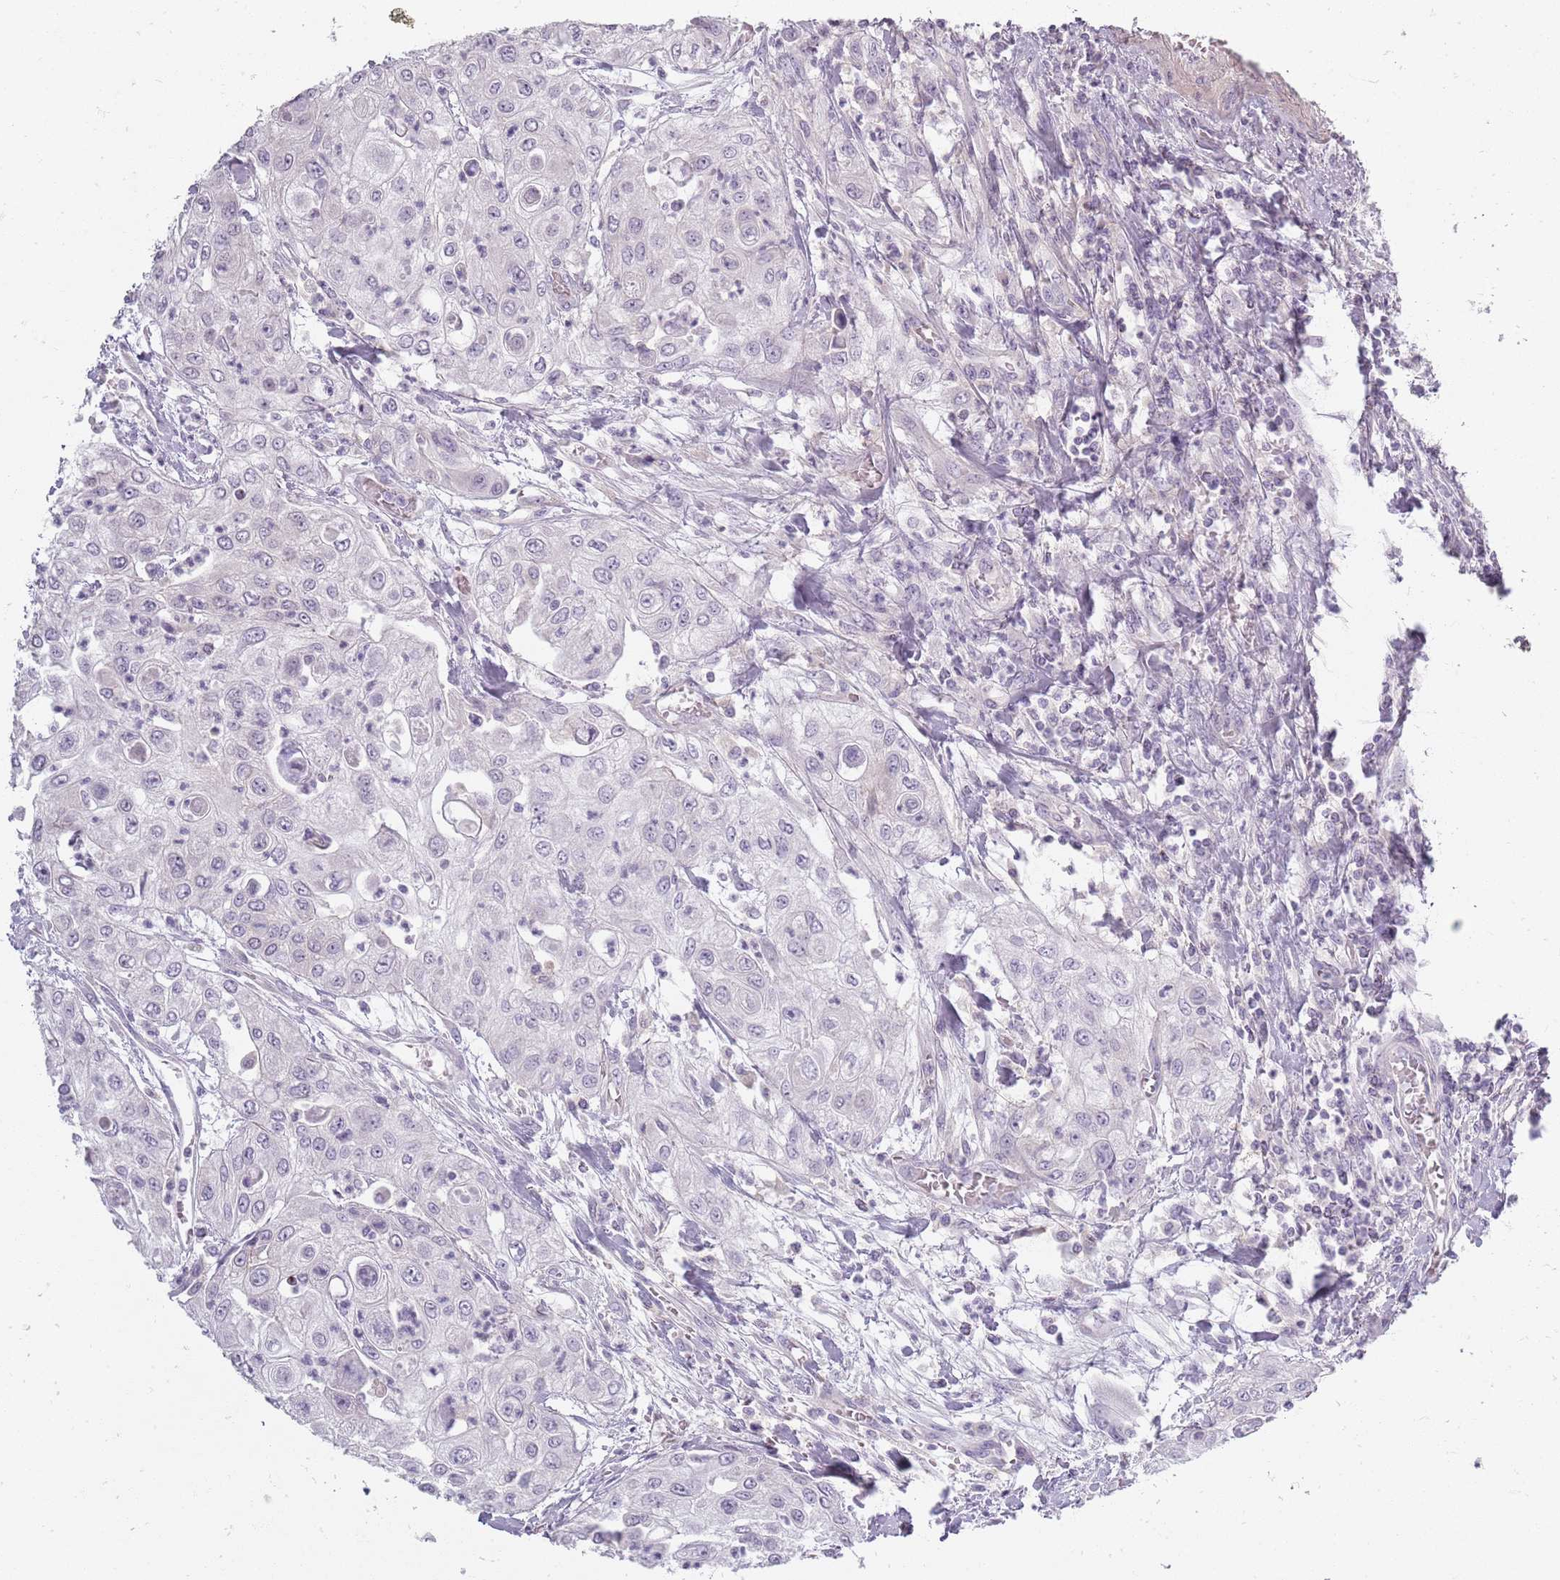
{"staining": {"intensity": "negative", "quantity": "none", "location": "none"}, "tissue": "urothelial cancer", "cell_type": "Tumor cells", "image_type": "cancer", "snomed": [{"axis": "morphology", "description": "Urothelial carcinoma, High grade"}, {"axis": "topography", "description": "Urinary bladder"}], "caption": "Tumor cells are negative for brown protein staining in high-grade urothelial carcinoma.", "gene": "SYNGR3", "patient": {"sex": "female", "age": 79}}